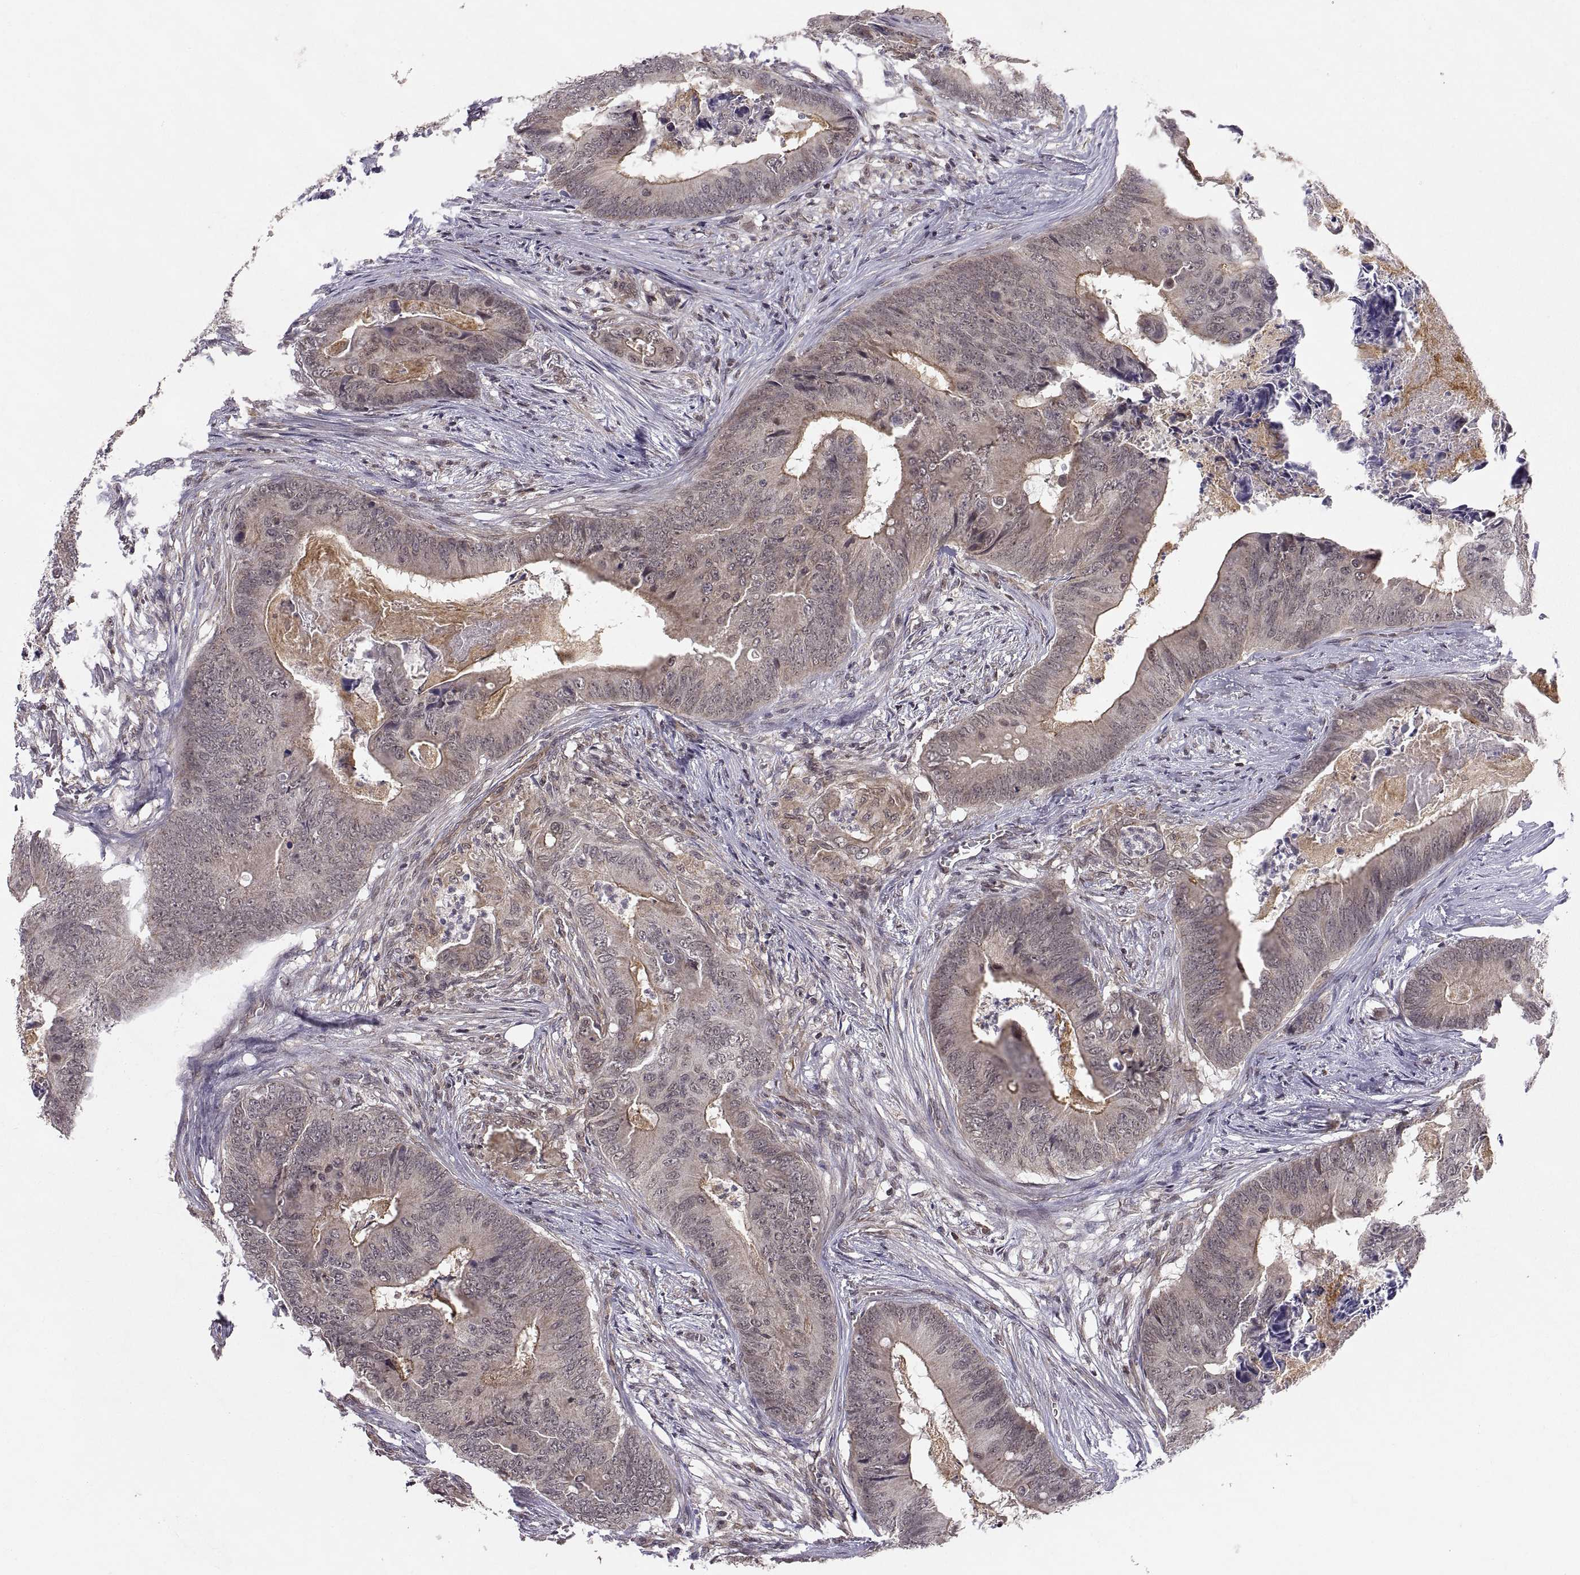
{"staining": {"intensity": "moderate", "quantity": "<25%", "location": "cytoplasmic/membranous"}, "tissue": "colorectal cancer", "cell_type": "Tumor cells", "image_type": "cancer", "snomed": [{"axis": "morphology", "description": "Adenocarcinoma, NOS"}, {"axis": "topography", "description": "Colon"}], "caption": "A low amount of moderate cytoplasmic/membranous staining is present in about <25% of tumor cells in colorectal adenocarcinoma tissue. Using DAB (3,3'-diaminobenzidine) (brown) and hematoxylin (blue) stains, captured at high magnification using brightfield microscopy.", "gene": "ABL2", "patient": {"sex": "male", "age": 84}}